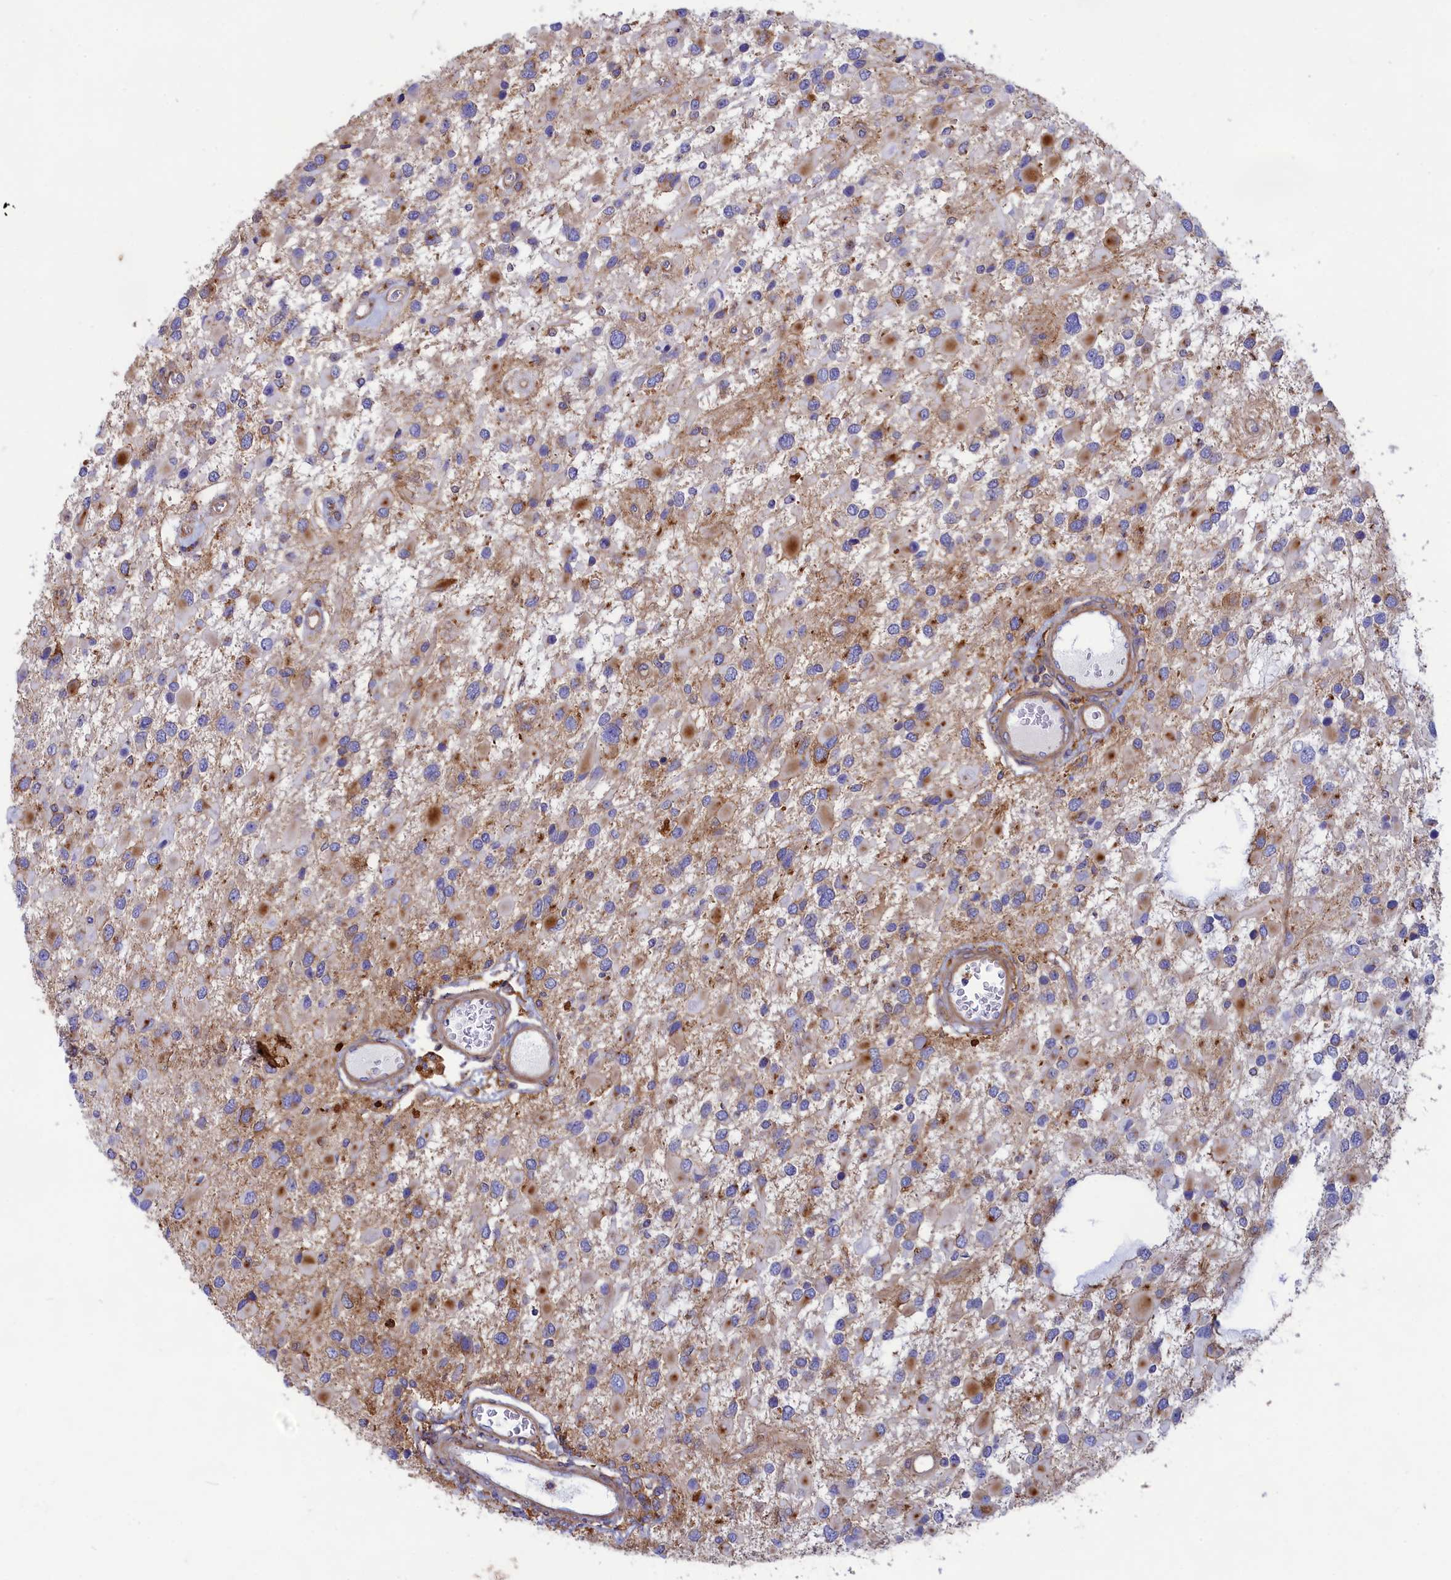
{"staining": {"intensity": "negative", "quantity": "none", "location": "none"}, "tissue": "glioma", "cell_type": "Tumor cells", "image_type": "cancer", "snomed": [{"axis": "morphology", "description": "Glioma, malignant, High grade"}, {"axis": "topography", "description": "Brain"}], "caption": "This is a histopathology image of immunohistochemistry (IHC) staining of glioma, which shows no expression in tumor cells. (DAB (3,3'-diaminobenzidine) IHC, high magnification).", "gene": "SCAMP4", "patient": {"sex": "male", "age": 53}}